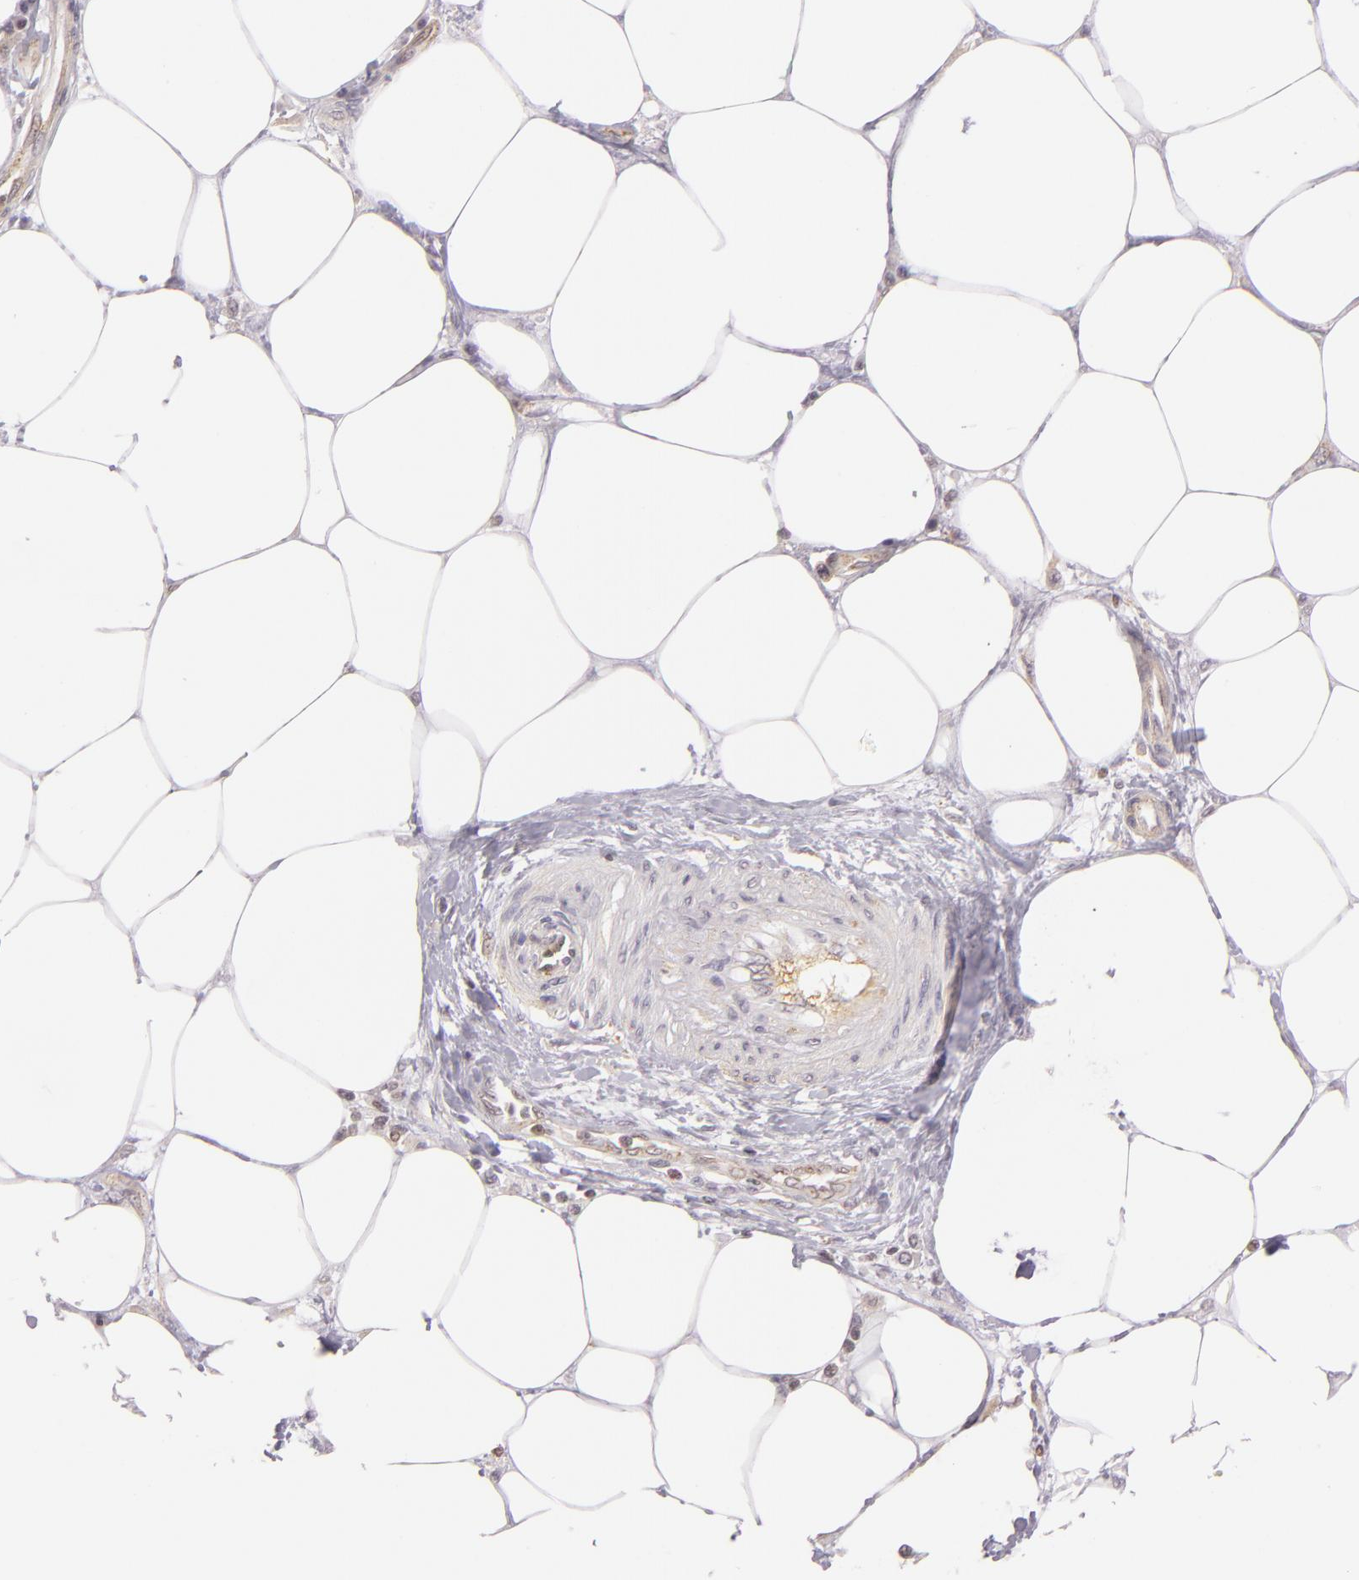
{"staining": {"intensity": "weak", "quantity": "<25%", "location": "none"}, "tissue": "pancreatic cancer", "cell_type": "Tumor cells", "image_type": "cancer", "snomed": [{"axis": "morphology", "description": "Adenocarcinoma, NOS"}, {"axis": "topography", "description": "Pancreas"}, {"axis": "topography", "description": "Stomach, upper"}], "caption": "Photomicrograph shows no protein staining in tumor cells of pancreatic cancer tissue.", "gene": "IMPDH1", "patient": {"sex": "male", "age": 77}}